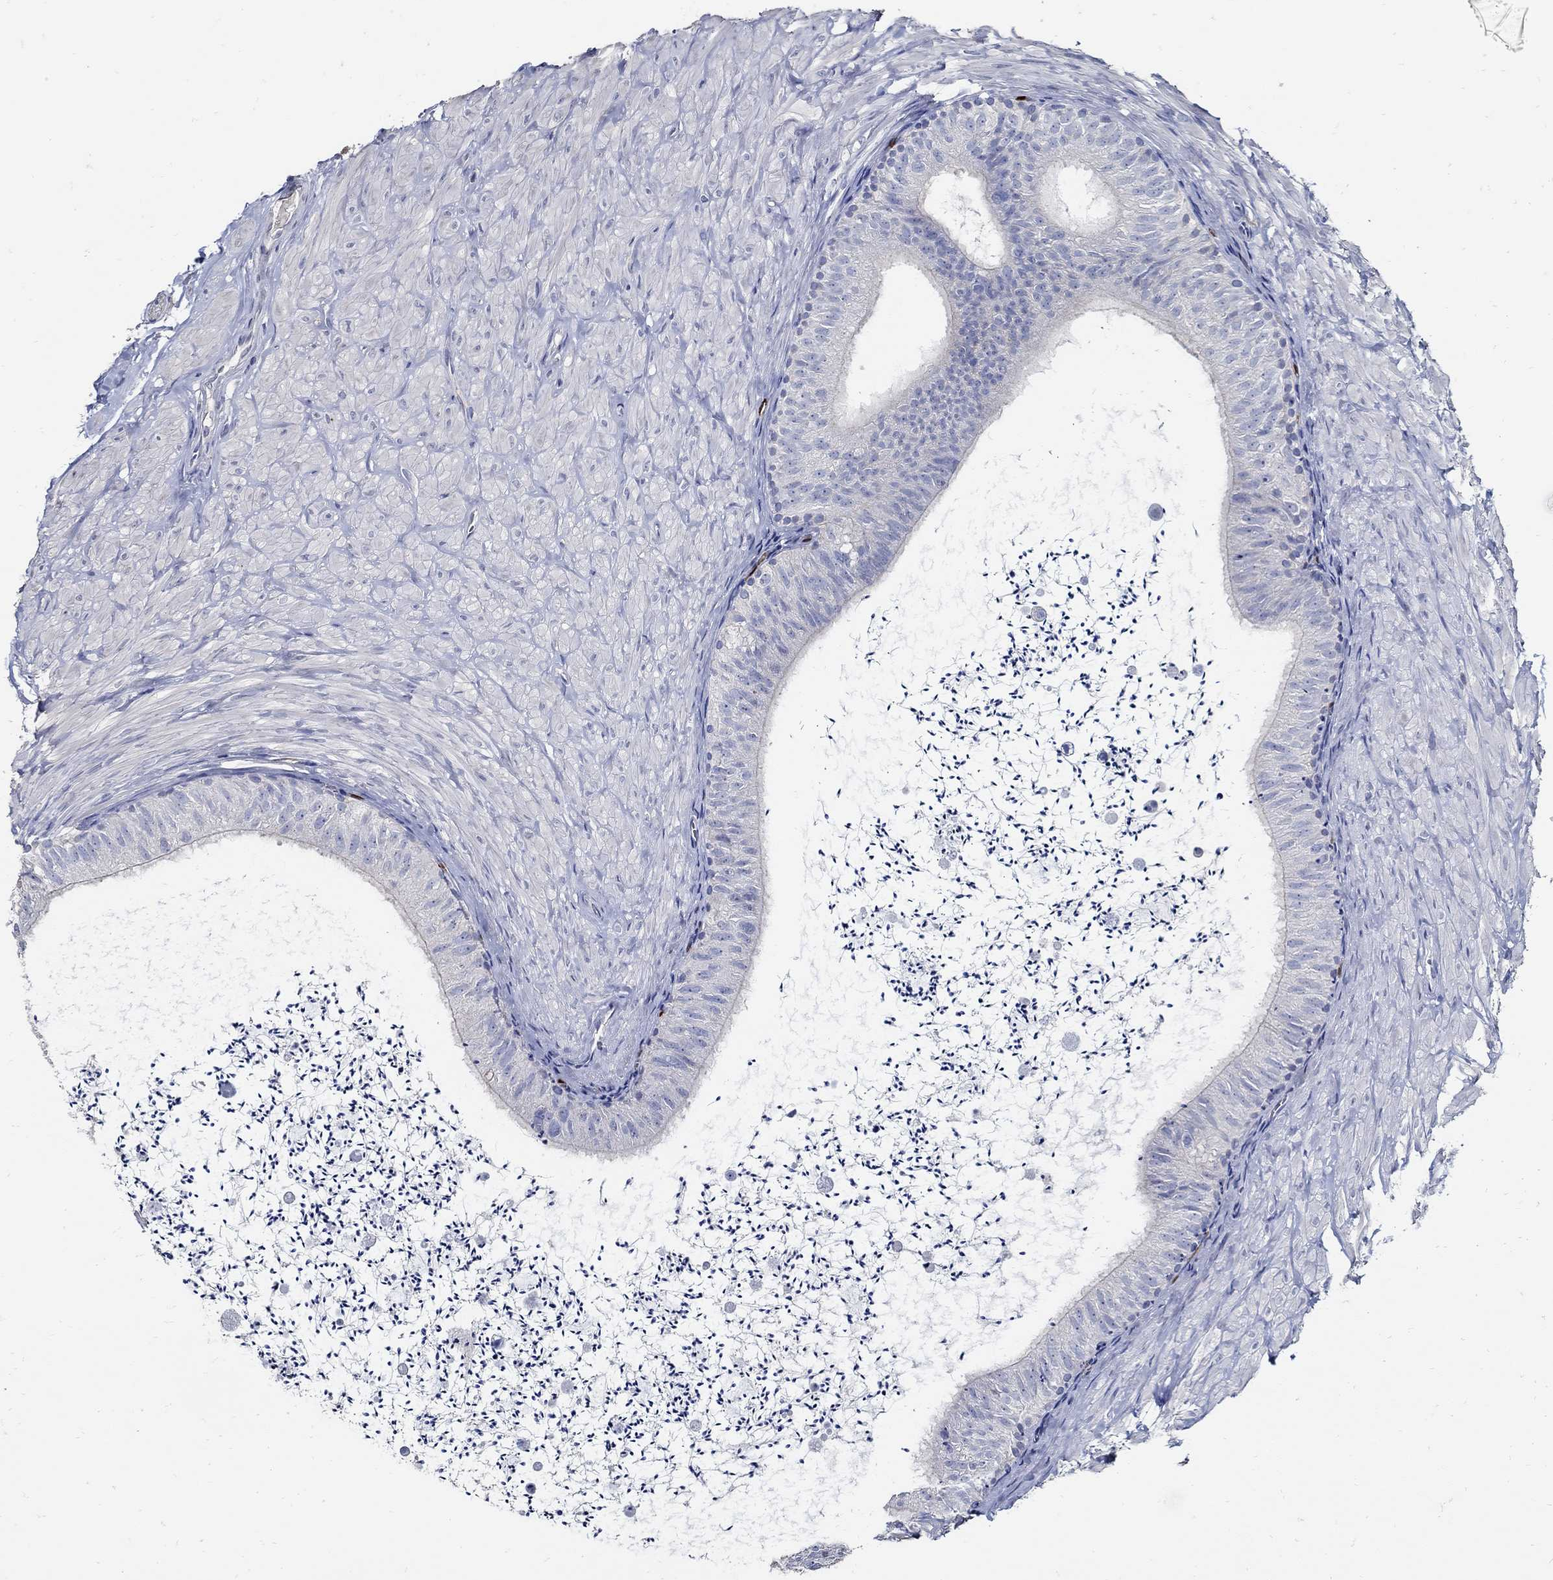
{"staining": {"intensity": "negative", "quantity": "none", "location": "none"}, "tissue": "epididymis", "cell_type": "Glandular cells", "image_type": "normal", "snomed": [{"axis": "morphology", "description": "Normal tissue, NOS"}, {"axis": "topography", "description": "Epididymis"}], "caption": "The immunohistochemistry (IHC) histopathology image has no significant staining in glandular cells of epididymis.", "gene": "PRX", "patient": {"sex": "male", "age": 32}}